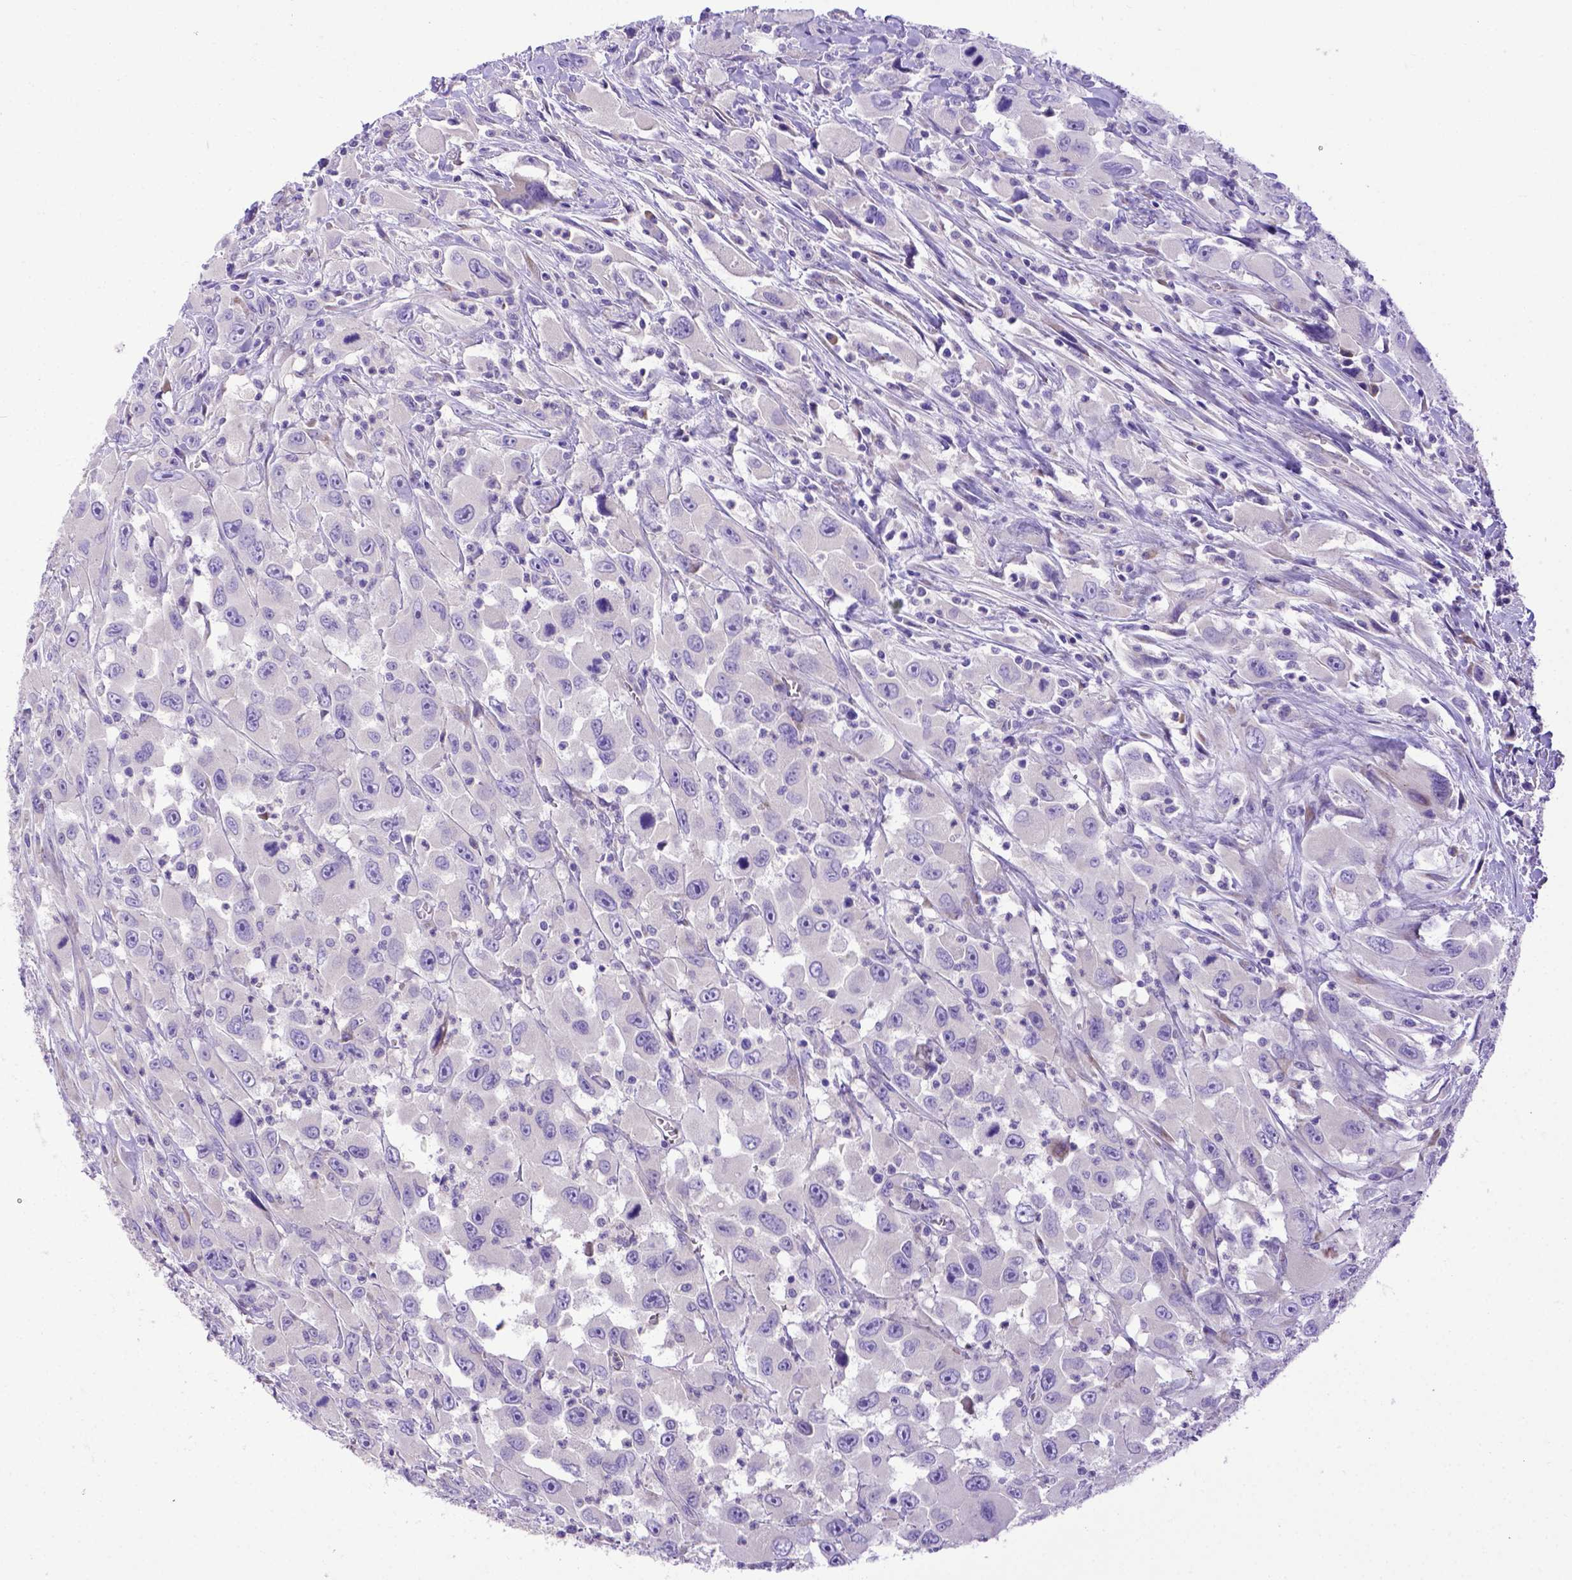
{"staining": {"intensity": "negative", "quantity": "none", "location": "none"}, "tissue": "head and neck cancer", "cell_type": "Tumor cells", "image_type": "cancer", "snomed": [{"axis": "morphology", "description": "Squamous cell carcinoma, NOS"}, {"axis": "morphology", "description": "Squamous cell carcinoma, metastatic, NOS"}, {"axis": "topography", "description": "Oral tissue"}, {"axis": "topography", "description": "Head-Neck"}], "caption": "A photomicrograph of human head and neck cancer (squamous cell carcinoma) is negative for staining in tumor cells.", "gene": "CFAP300", "patient": {"sex": "female", "age": 85}}